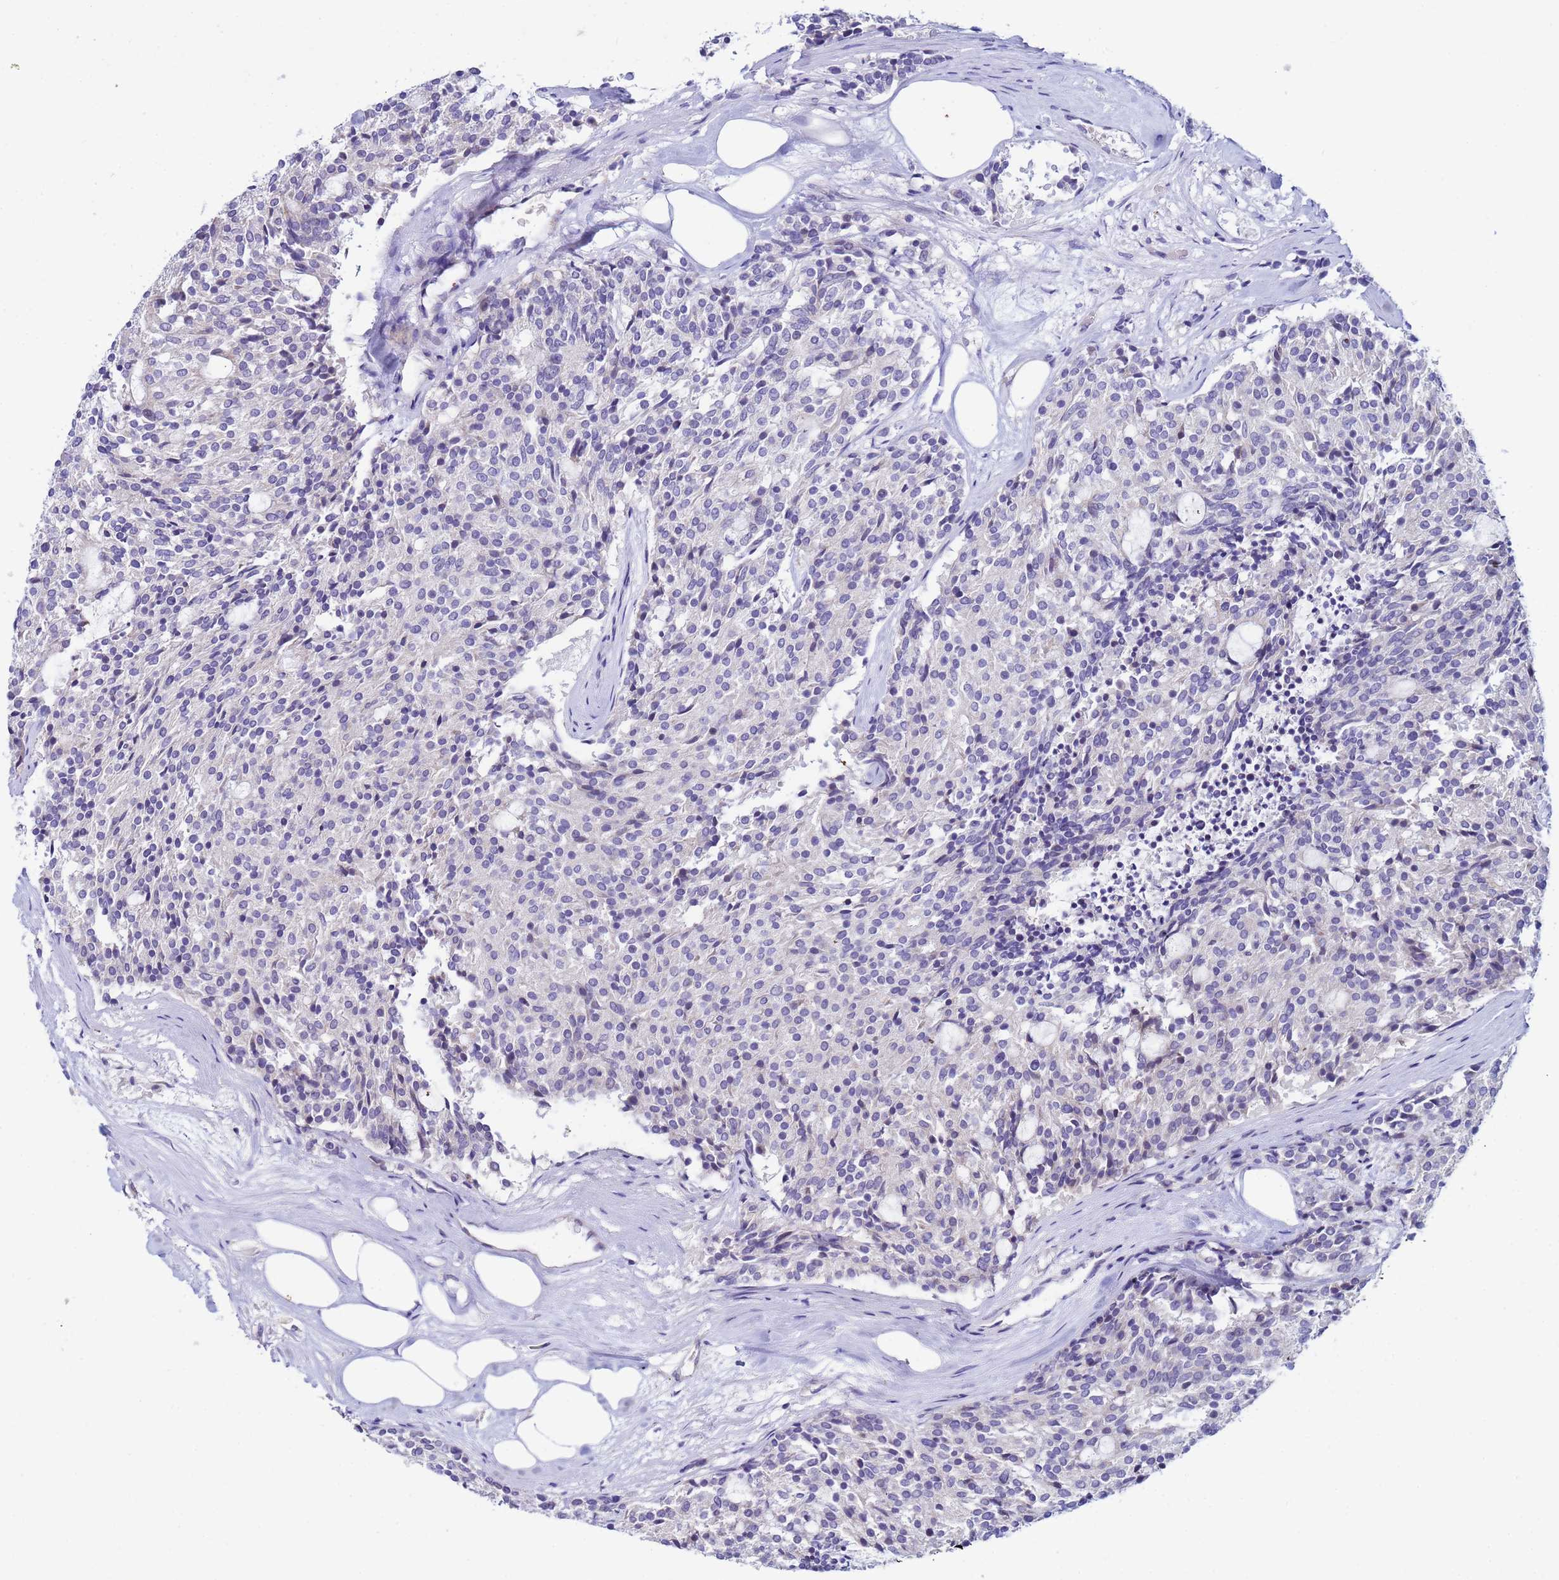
{"staining": {"intensity": "negative", "quantity": "none", "location": "none"}, "tissue": "carcinoid", "cell_type": "Tumor cells", "image_type": "cancer", "snomed": [{"axis": "morphology", "description": "Carcinoid, malignant, NOS"}, {"axis": "topography", "description": "Pancreas"}], "caption": "The photomicrograph demonstrates no staining of tumor cells in malignant carcinoid.", "gene": "IGSF11", "patient": {"sex": "female", "age": 54}}